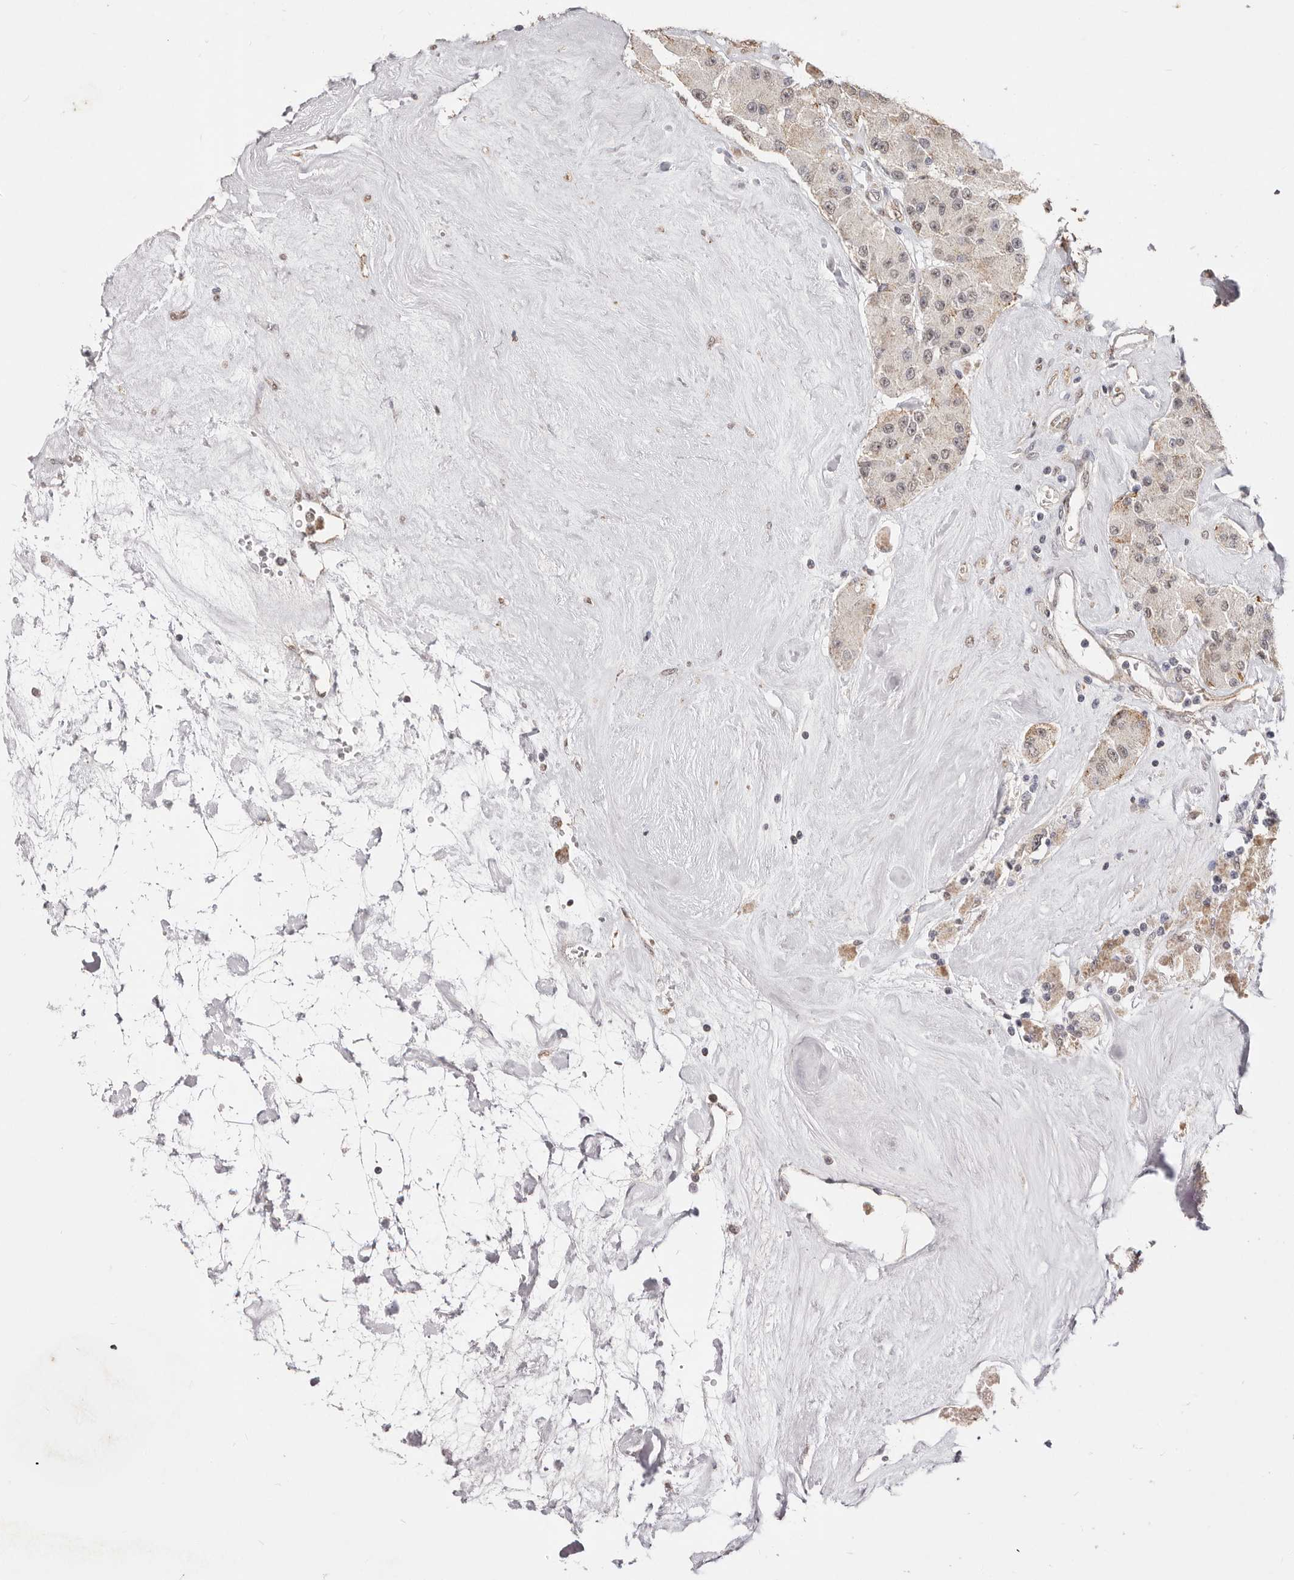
{"staining": {"intensity": "weak", "quantity": "<25%", "location": "nuclear"}, "tissue": "carcinoid", "cell_type": "Tumor cells", "image_type": "cancer", "snomed": [{"axis": "morphology", "description": "Carcinoid, malignant, NOS"}, {"axis": "topography", "description": "Pancreas"}], "caption": "Carcinoid stained for a protein using IHC reveals no positivity tumor cells.", "gene": "RPS6KA5", "patient": {"sex": "male", "age": 41}}